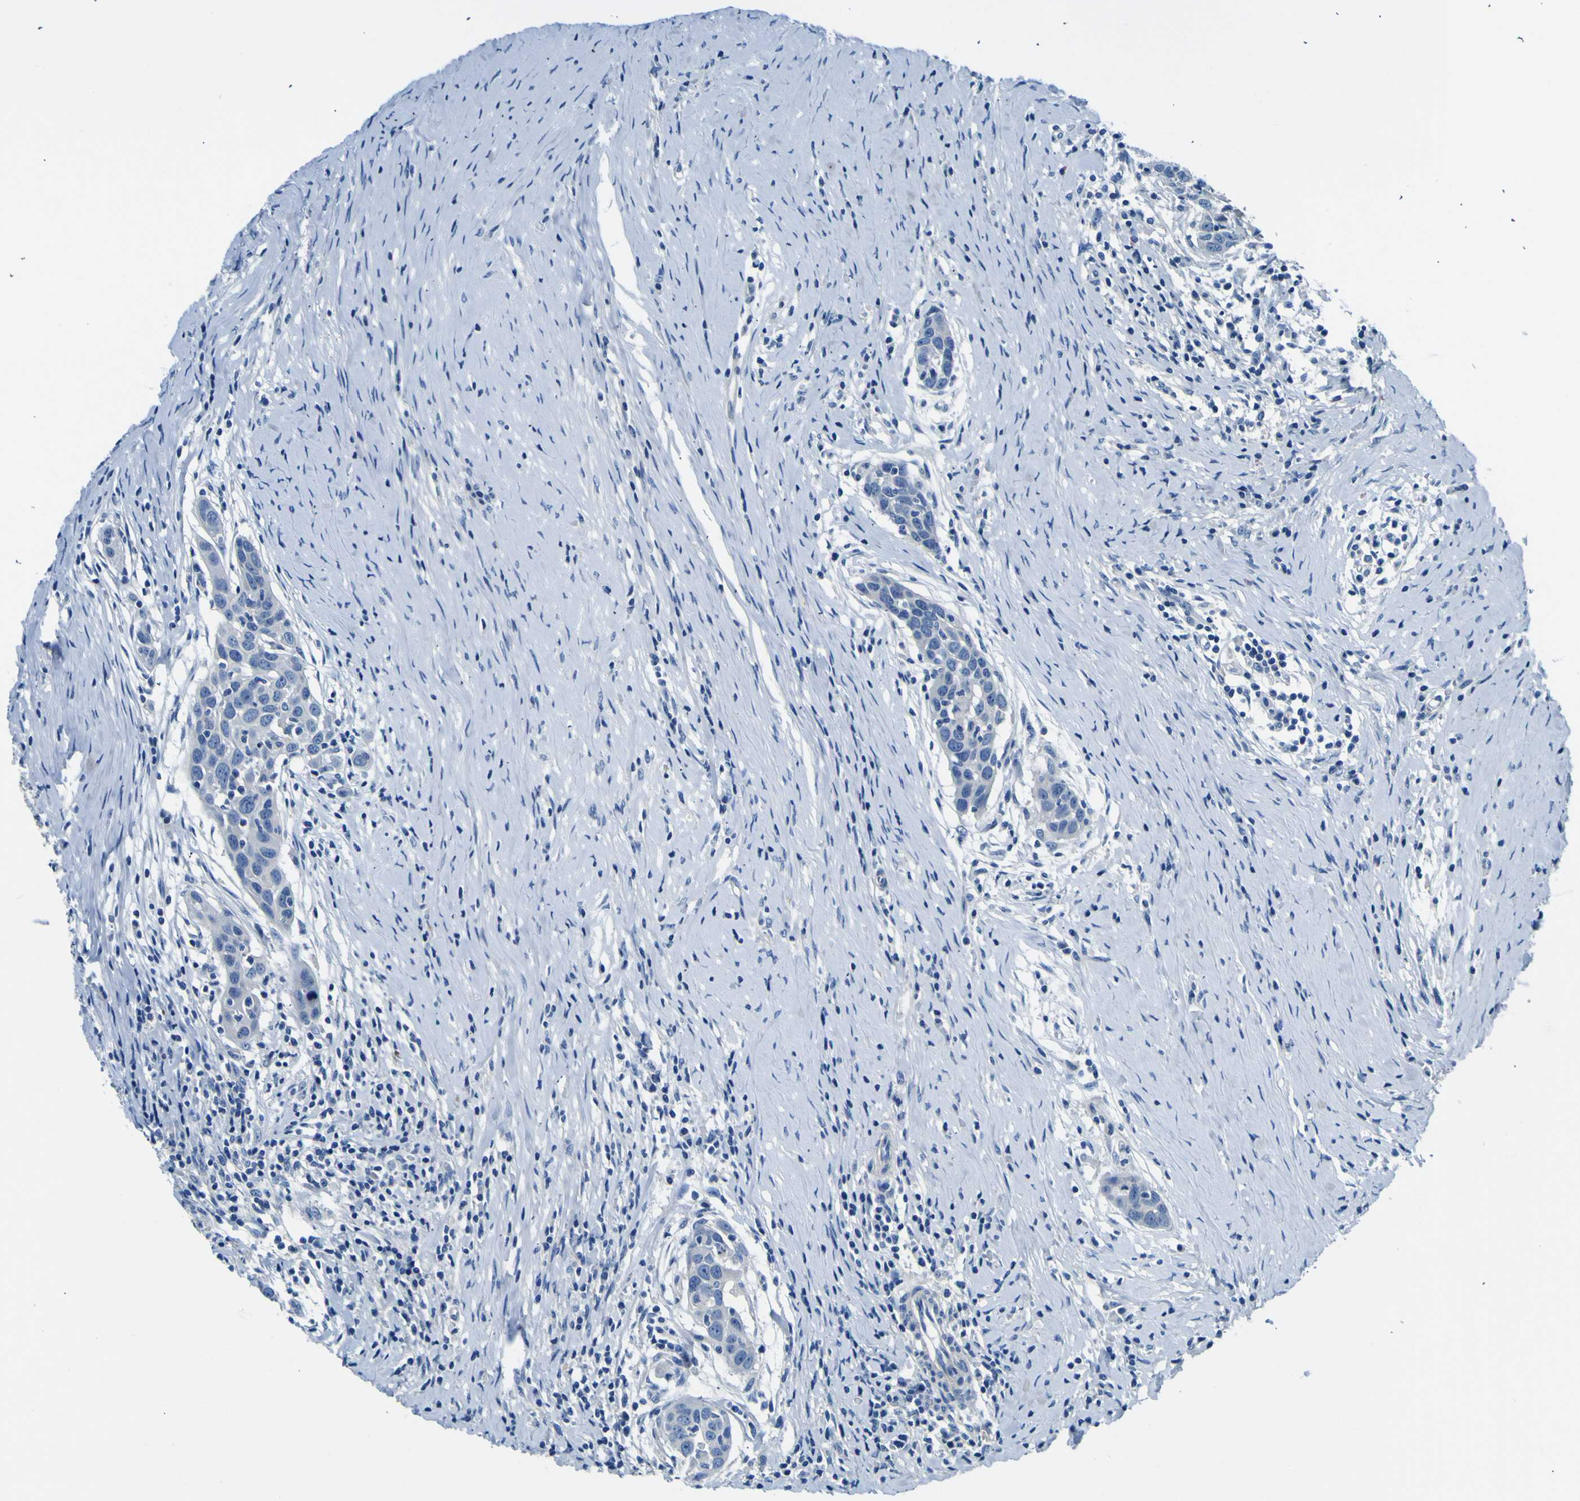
{"staining": {"intensity": "negative", "quantity": "none", "location": "none"}, "tissue": "head and neck cancer", "cell_type": "Tumor cells", "image_type": "cancer", "snomed": [{"axis": "morphology", "description": "Squamous cell carcinoma, NOS"}, {"axis": "topography", "description": "Oral tissue"}, {"axis": "topography", "description": "Head-Neck"}], "caption": "The image displays no staining of tumor cells in head and neck squamous cell carcinoma.", "gene": "ADGRA2", "patient": {"sex": "female", "age": 50}}